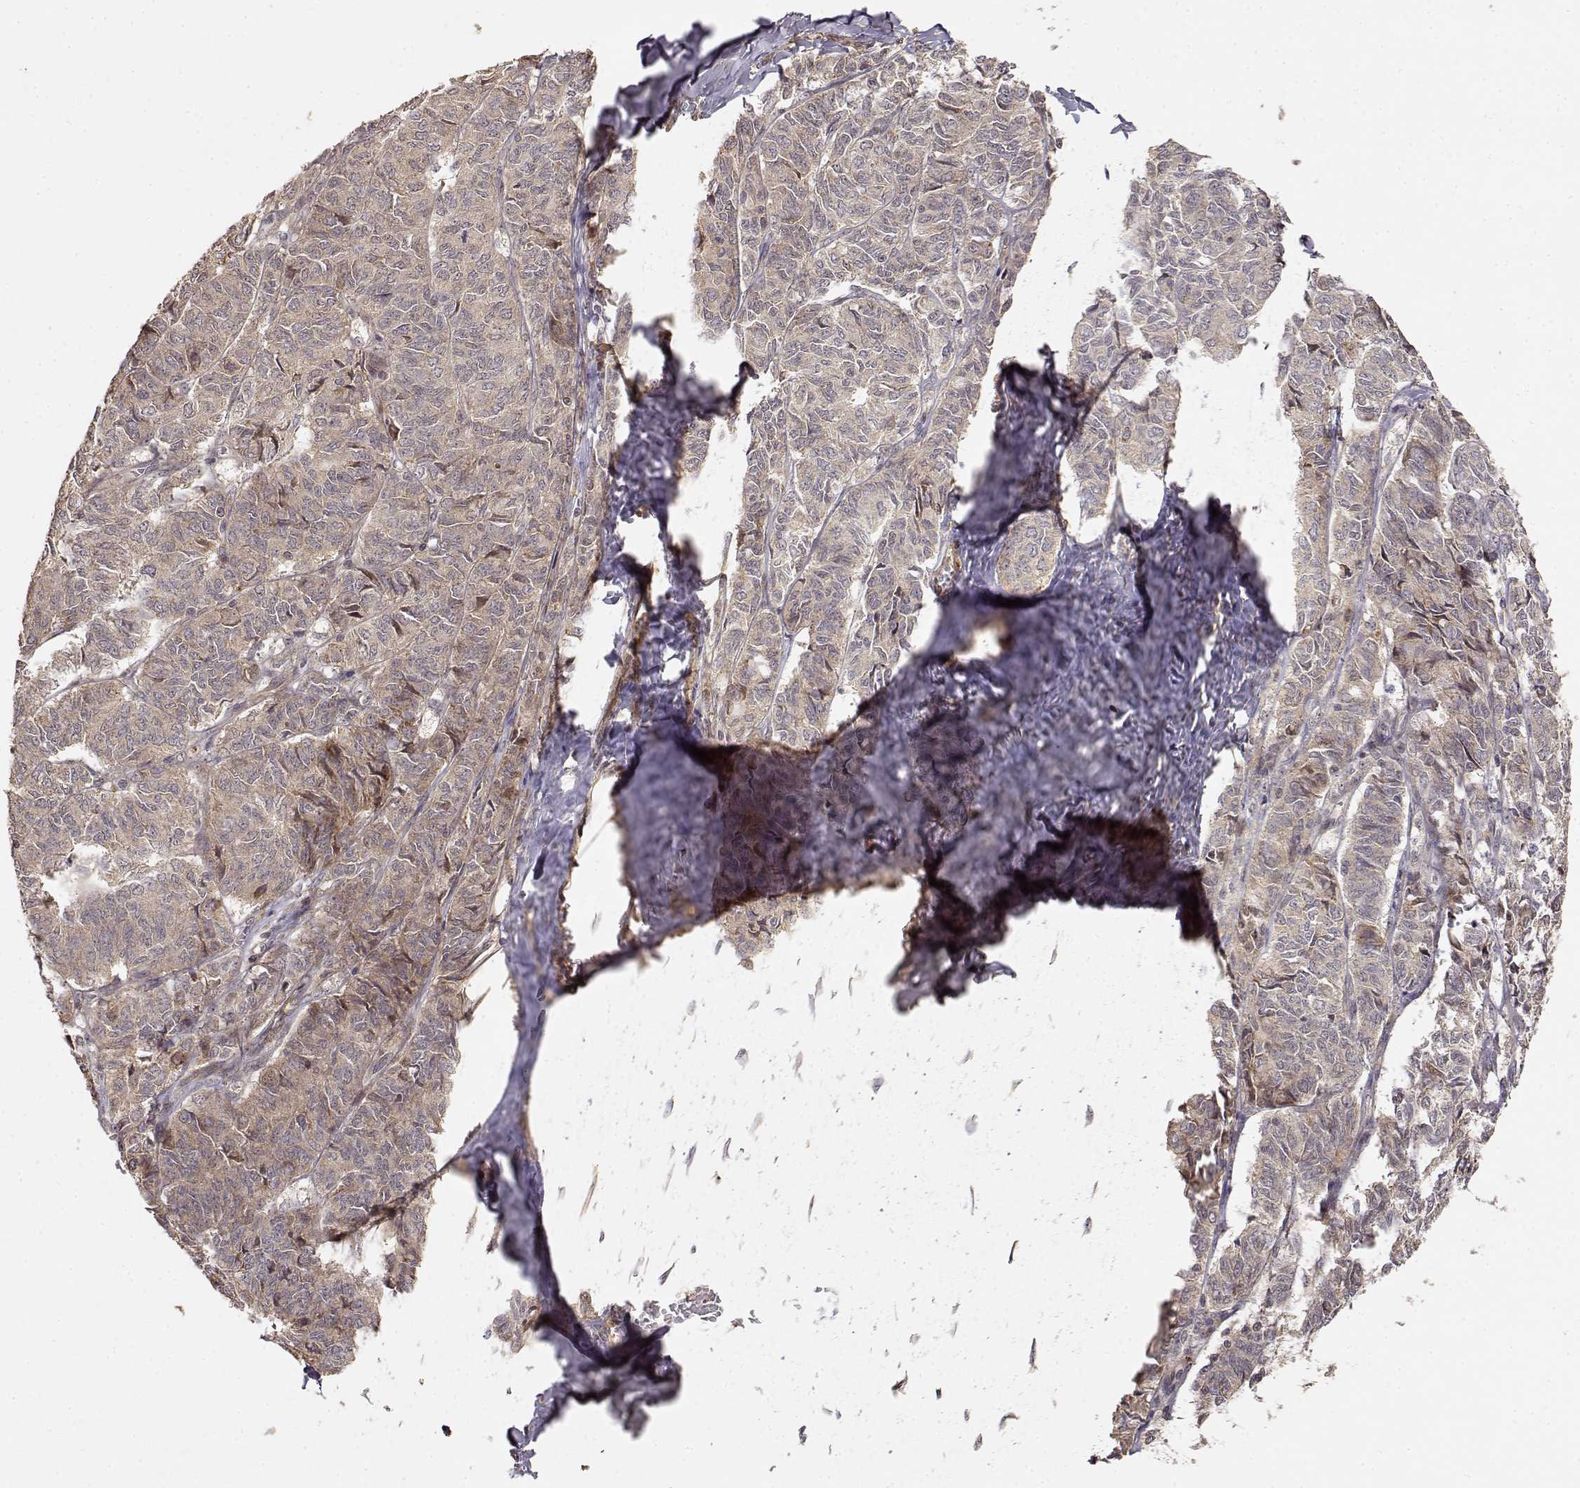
{"staining": {"intensity": "weak", "quantity": ">75%", "location": "cytoplasmic/membranous"}, "tissue": "ovarian cancer", "cell_type": "Tumor cells", "image_type": "cancer", "snomed": [{"axis": "morphology", "description": "Carcinoma, endometroid"}, {"axis": "topography", "description": "Ovary"}], "caption": "A brown stain labels weak cytoplasmic/membranous staining of a protein in ovarian cancer (endometroid carcinoma) tumor cells.", "gene": "PICK1", "patient": {"sex": "female", "age": 80}}